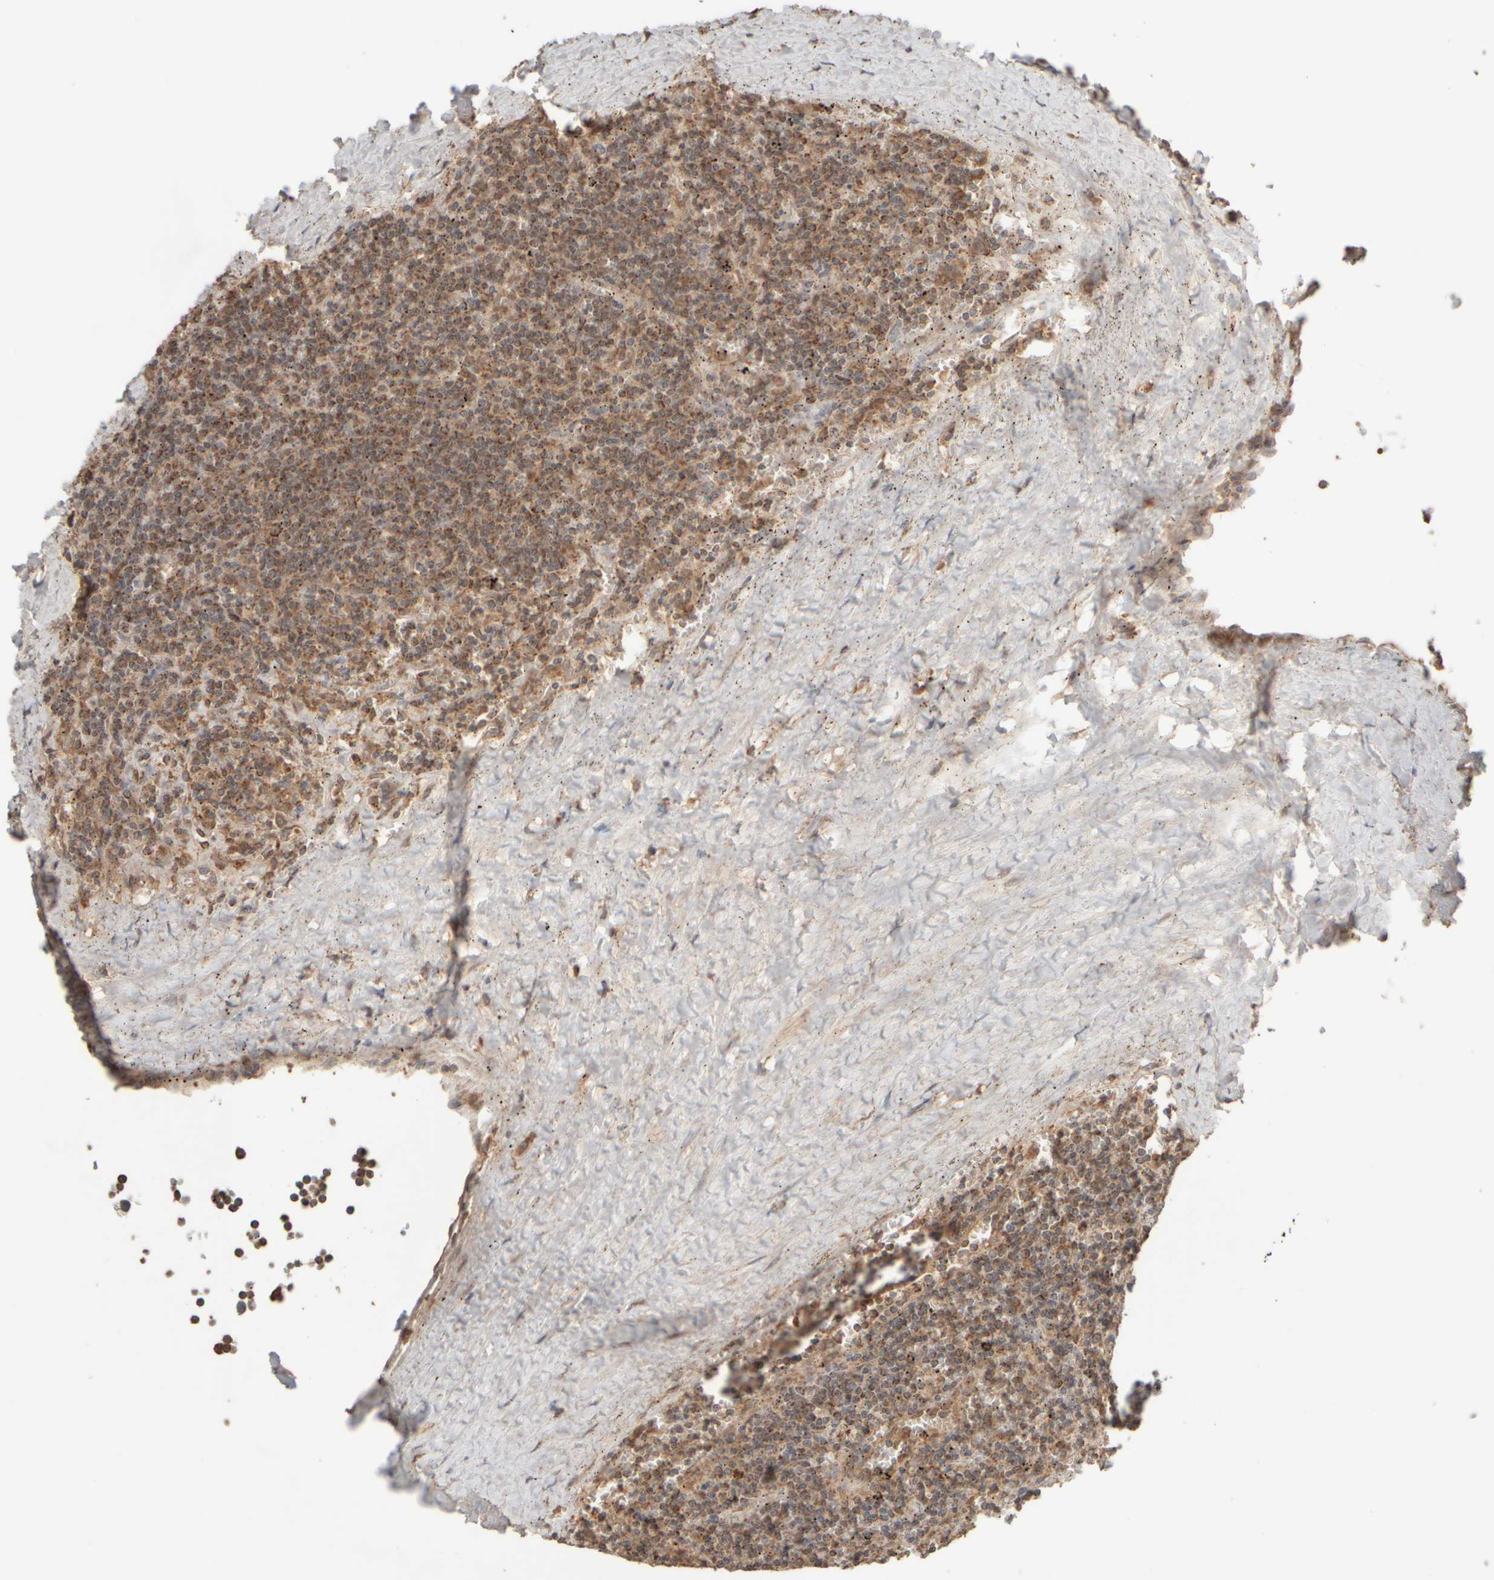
{"staining": {"intensity": "moderate", "quantity": ">75%", "location": "cytoplasmic/membranous"}, "tissue": "lymphoma", "cell_type": "Tumor cells", "image_type": "cancer", "snomed": [{"axis": "morphology", "description": "Malignant lymphoma, non-Hodgkin's type, Low grade"}, {"axis": "topography", "description": "Spleen"}], "caption": "A medium amount of moderate cytoplasmic/membranous staining is appreciated in approximately >75% of tumor cells in low-grade malignant lymphoma, non-Hodgkin's type tissue.", "gene": "EIF2B3", "patient": {"sex": "female", "age": 50}}